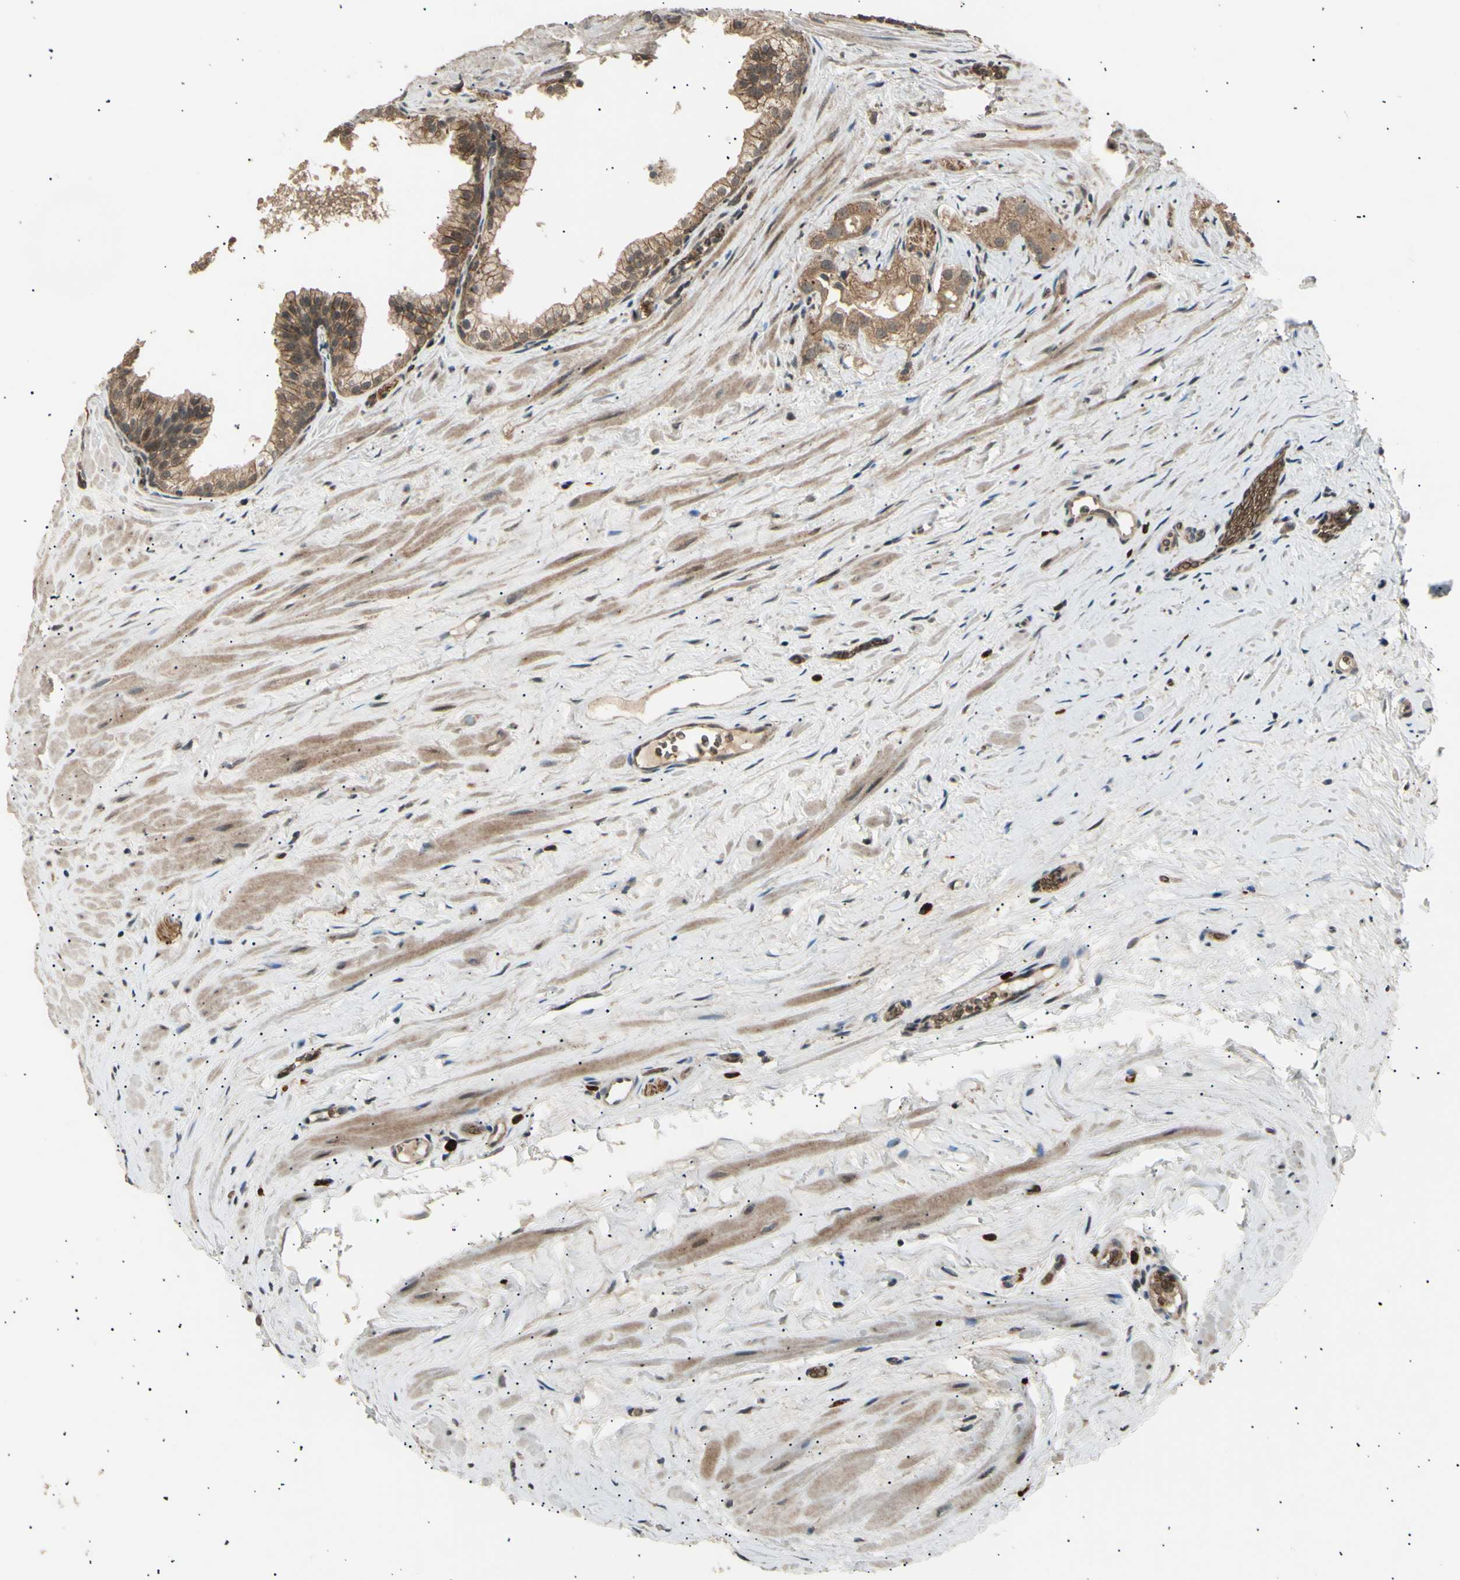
{"staining": {"intensity": "weak", "quantity": ">75%", "location": "cytoplasmic/membranous"}, "tissue": "prostate cancer", "cell_type": "Tumor cells", "image_type": "cancer", "snomed": [{"axis": "morphology", "description": "Adenocarcinoma, Low grade"}, {"axis": "topography", "description": "Prostate"}], "caption": "The micrograph demonstrates staining of prostate cancer (adenocarcinoma (low-grade)), revealing weak cytoplasmic/membranous protein expression (brown color) within tumor cells. The staining was performed using DAB, with brown indicating positive protein expression. Nuclei are stained blue with hematoxylin.", "gene": "NUAK2", "patient": {"sex": "male", "age": 59}}